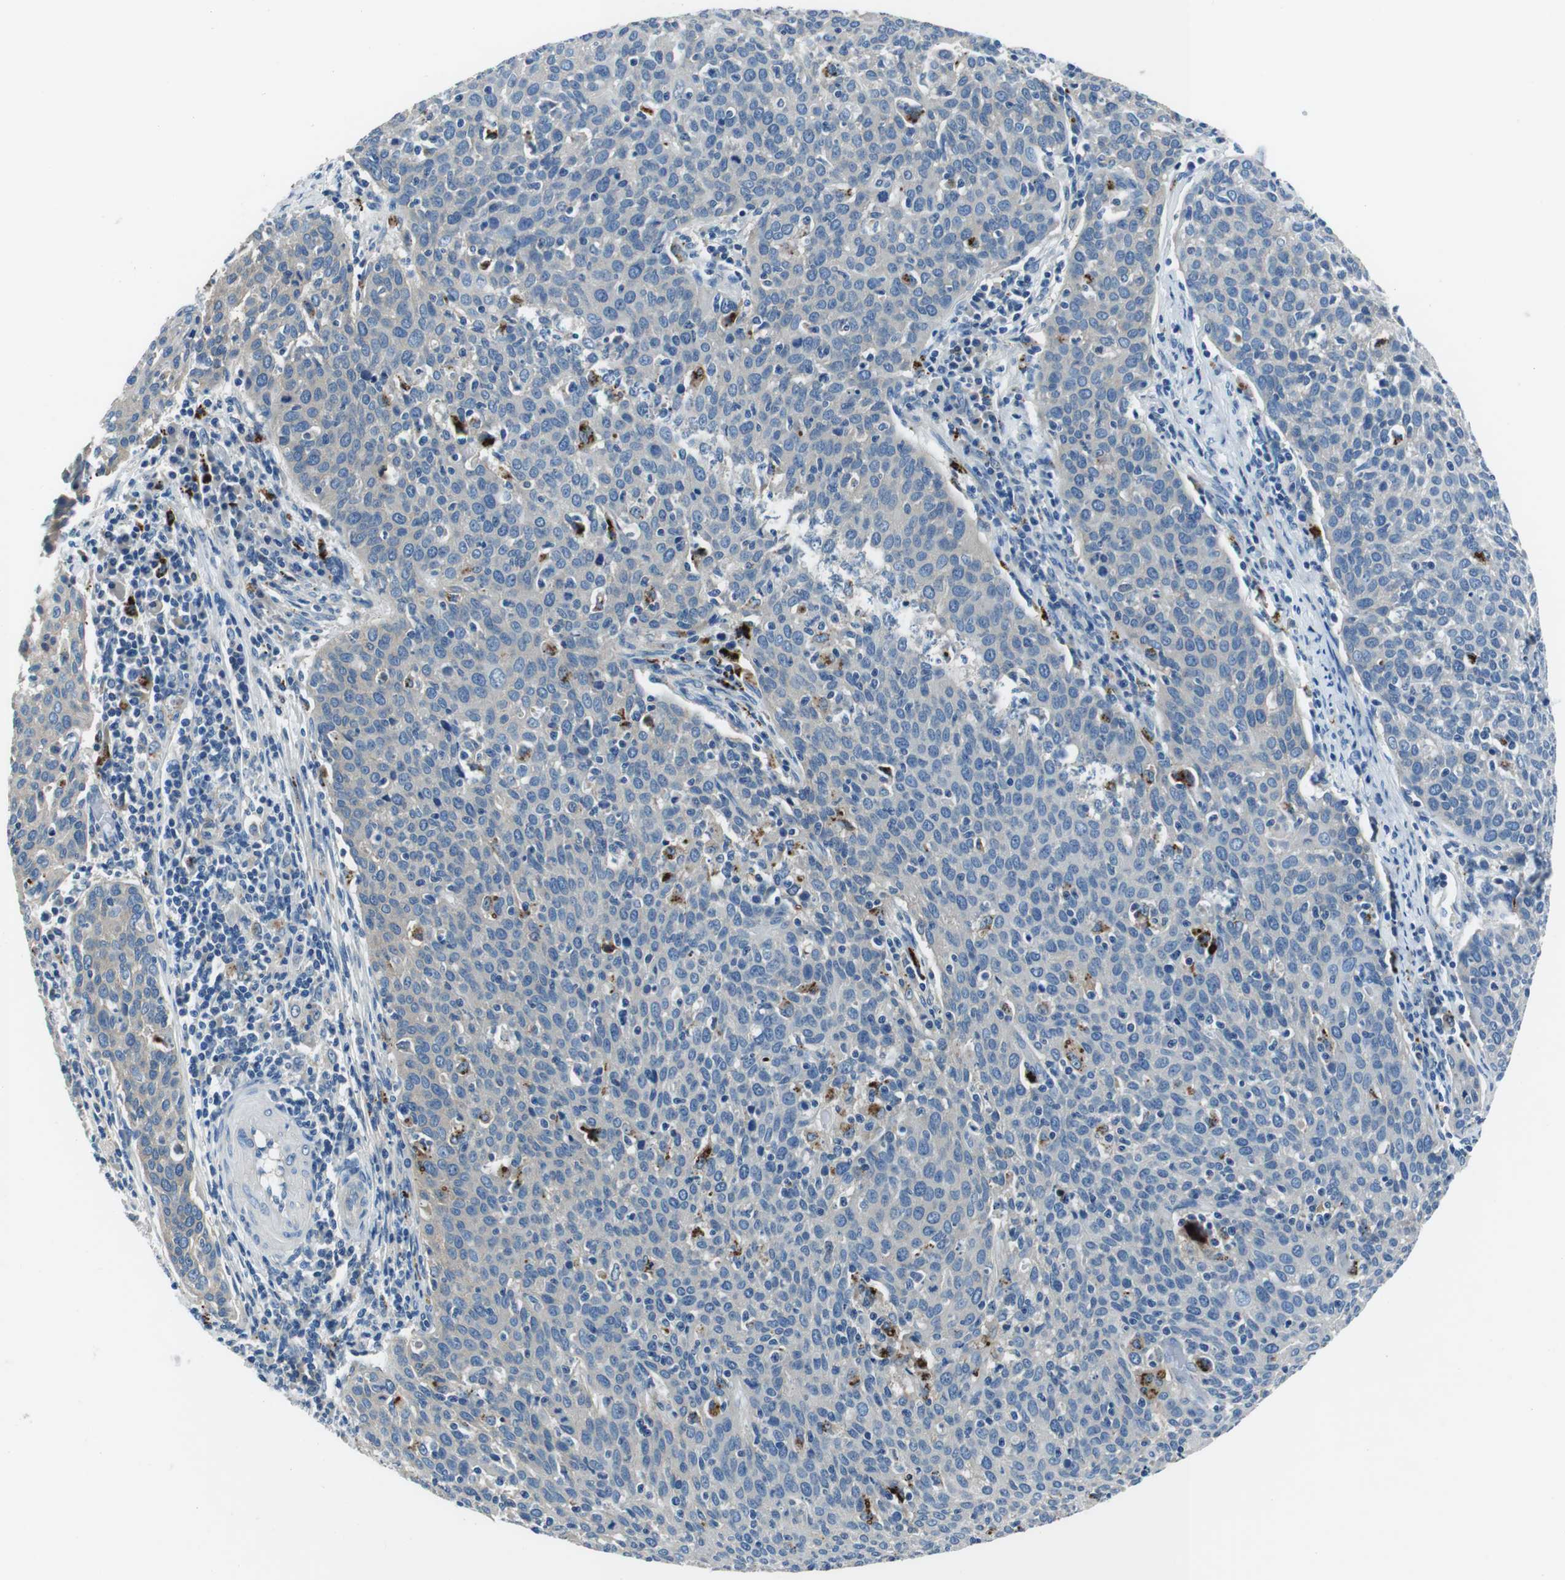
{"staining": {"intensity": "negative", "quantity": "none", "location": "none"}, "tissue": "cervical cancer", "cell_type": "Tumor cells", "image_type": "cancer", "snomed": [{"axis": "morphology", "description": "Squamous cell carcinoma, NOS"}, {"axis": "topography", "description": "Cervix"}], "caption": "DAB (3,3'-diaminobenzidine) immunohistochemical staining of squamous cell carcinoma (cervical) exhibits no significant positivity in tumor cells. The staining was performed using DAB to visualize the protein expression in brown, while the nuclei were stained in blue with hematoxylin (Magnification: 20x).", "gene": "TULP3", "patient": {"sex": "female", "age": 38}}